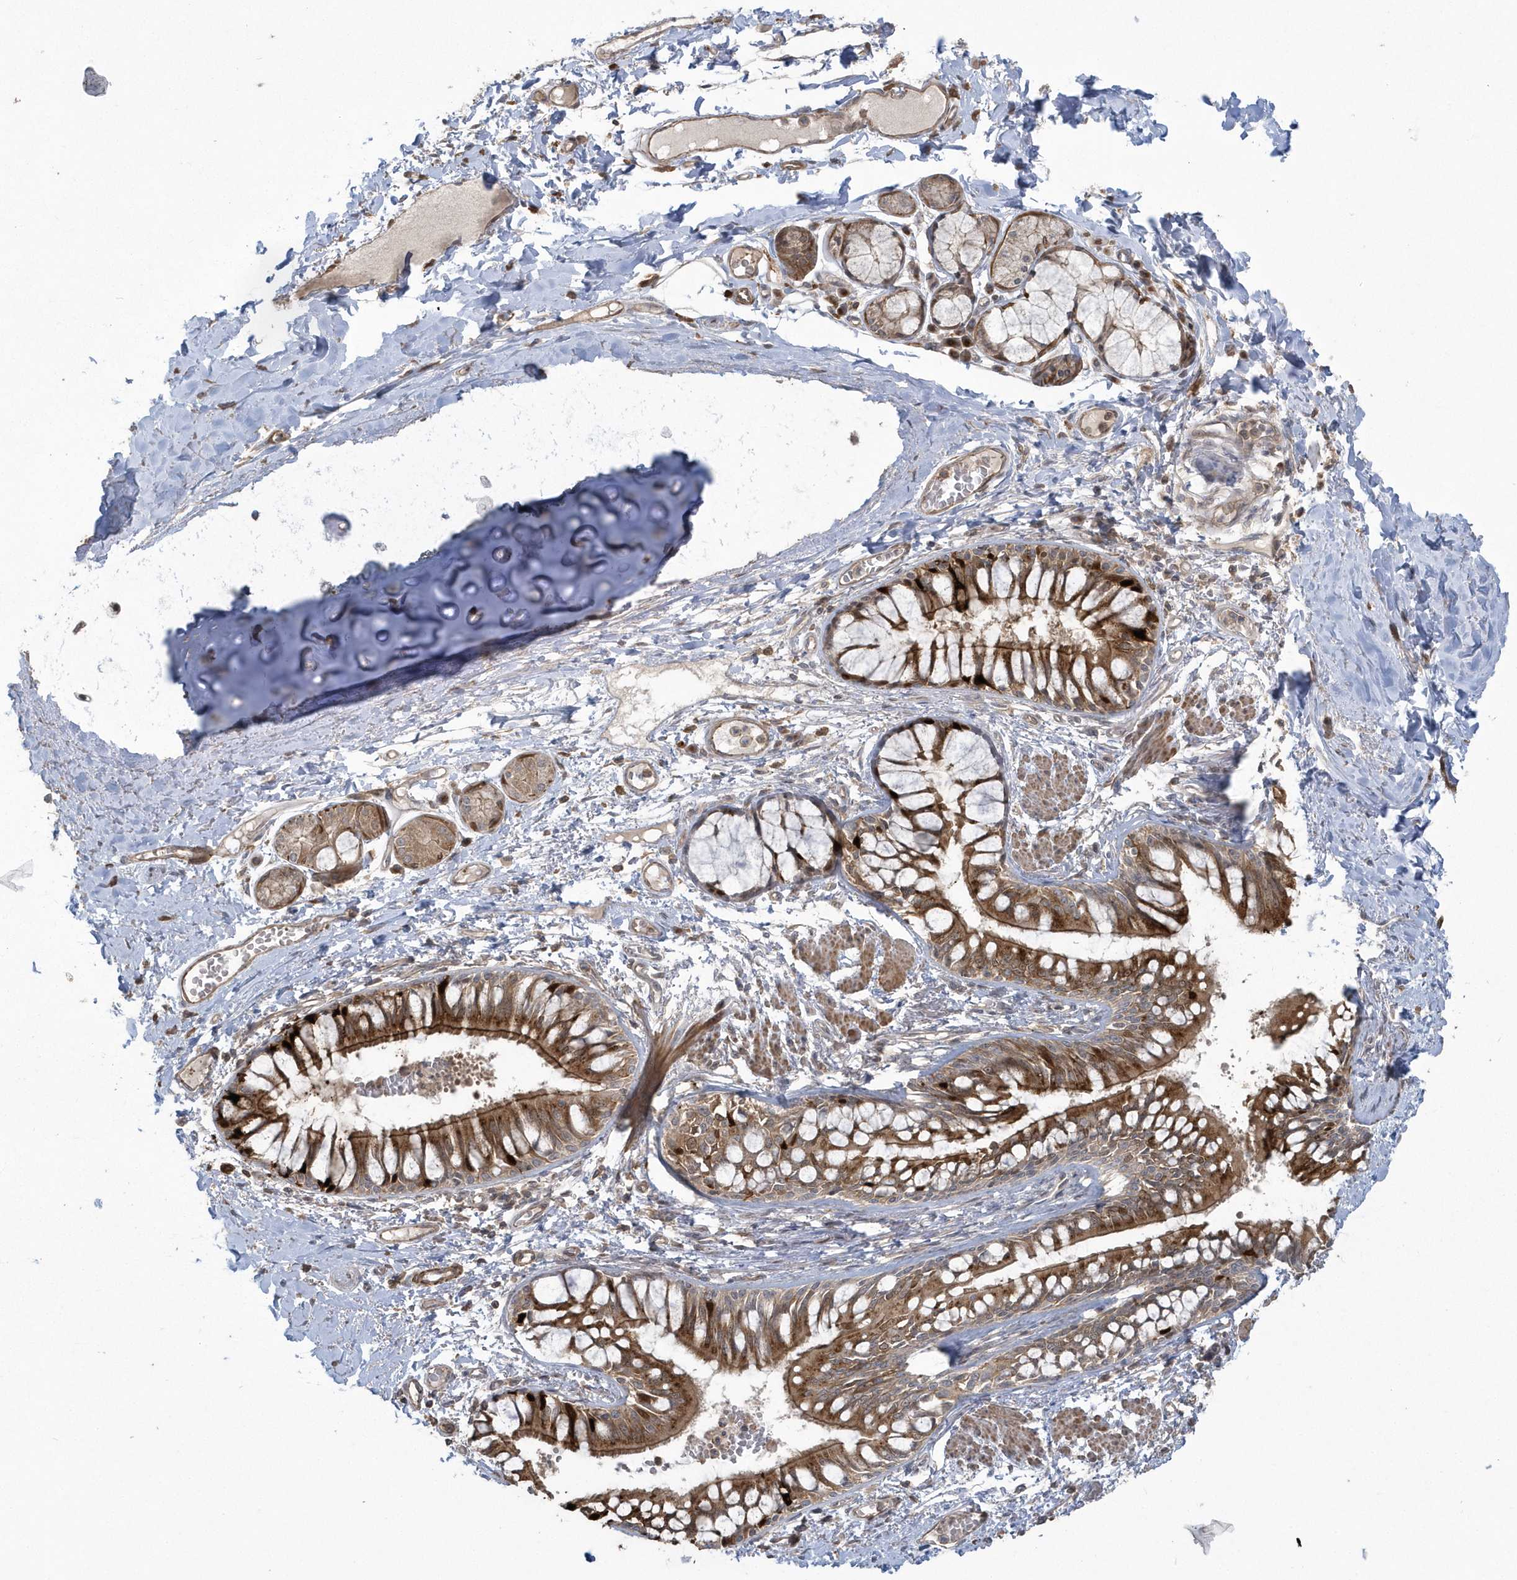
{"staining": {"intensity": "negative", "quantity": "none", "location": "none"}, "tissue": "adipose tissue", "cell_type": "Adipocytes", "image_type": "normal", "snomed": [{"axis": "morphology", "description": "Normal tissue, NOS"}, {"axis": "topography", "description": "Cartilage tissue"}, {"axis": "topography", "description": "Bronchus"}, {"axis": "topography", "description": "Lung"}, {"axis": "topography", "description": "Peripheral nerve tissue"}], "caption": "This histopathology image is of benign adipose tissue stained with immunohistochemistry (IHC) to label a protein in brown with the nuclei are counter-stained blue. There is no positivity in adipocytes.", "gene": "ARMC8", "patient": {"sex": "female", "age": 49}}